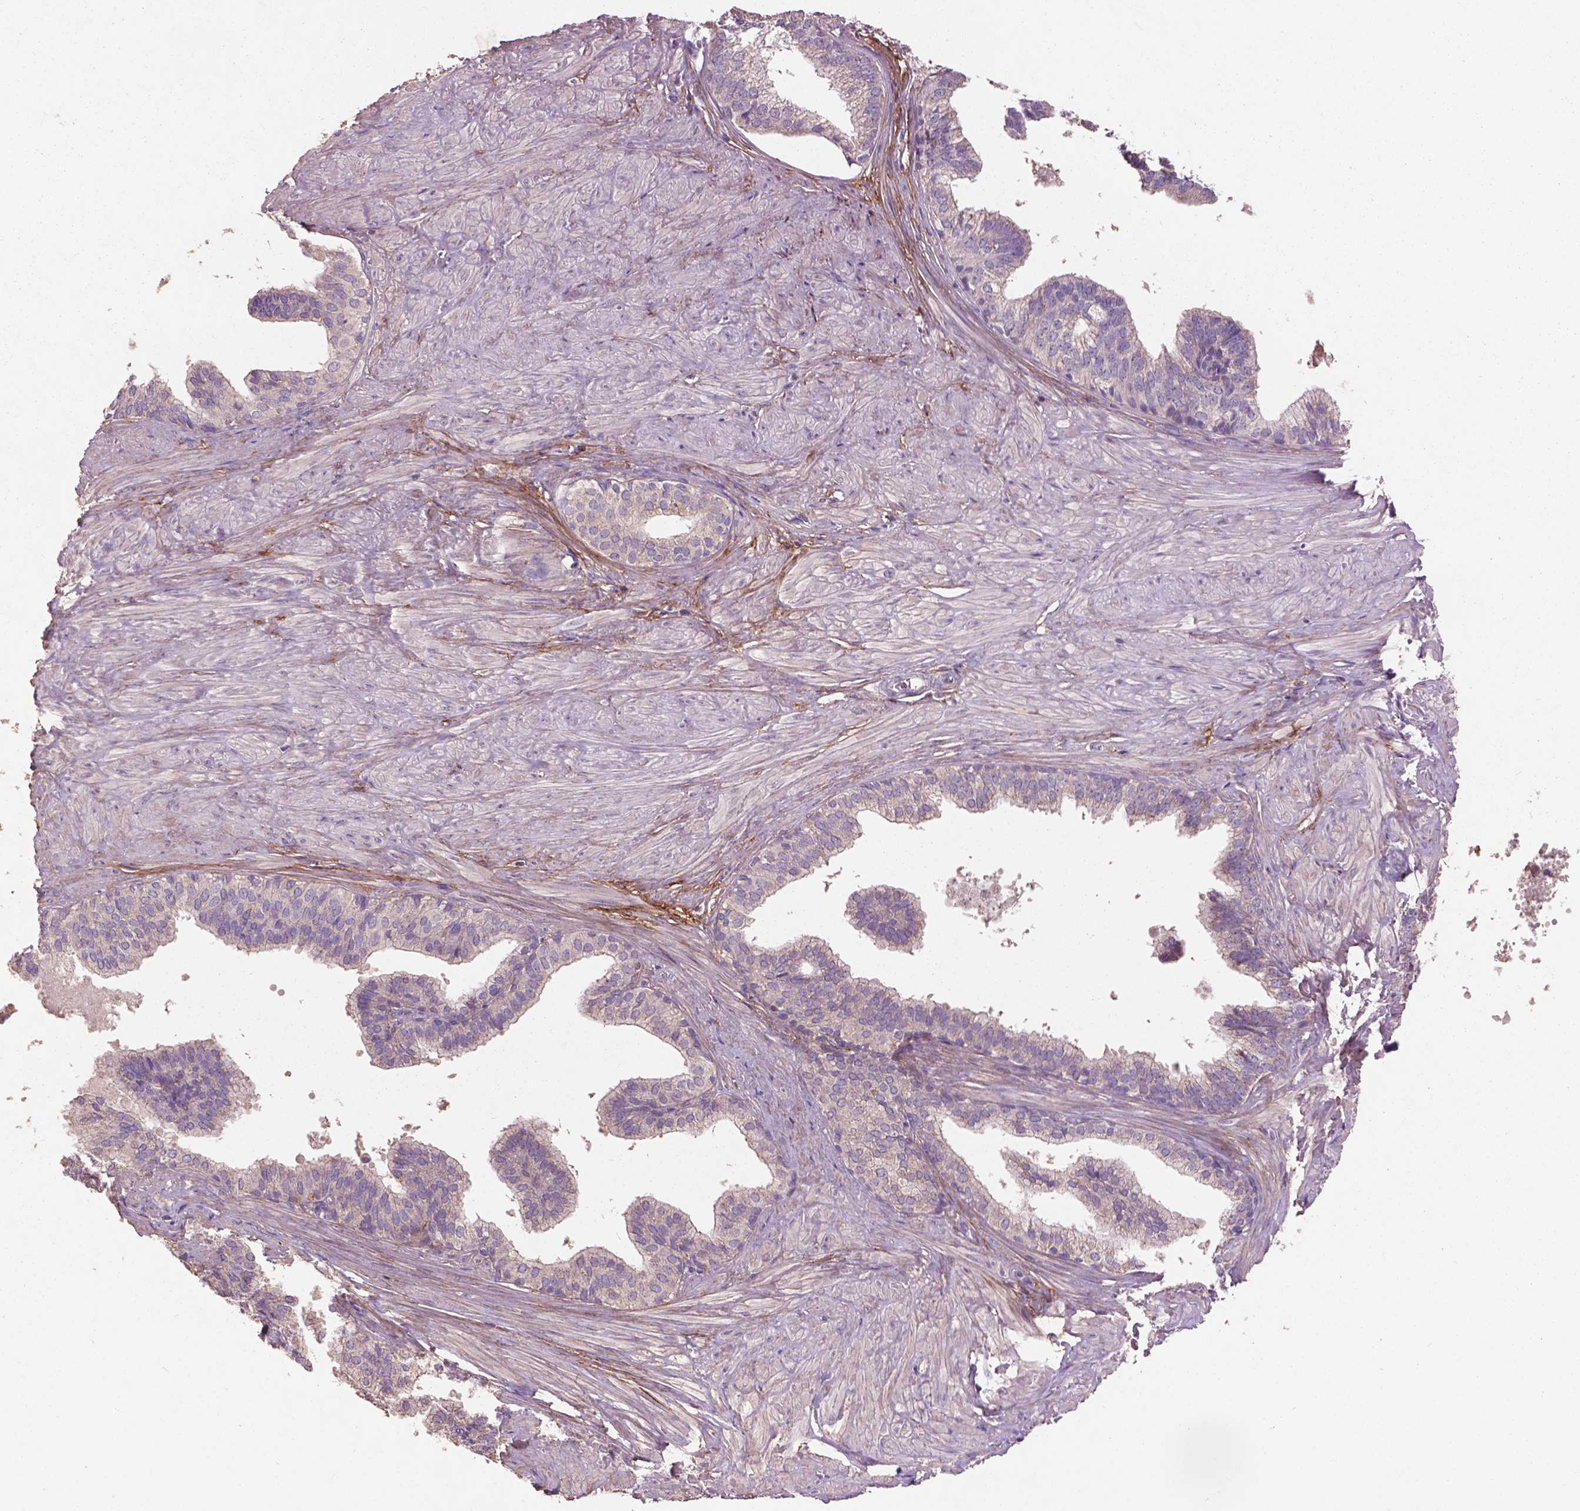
{"staining": {"intensity": "moderate", "quantity": "<25%", "location": "cytoplasmic/membranous"}, "tissue": "prostate", "cell_type": "Glandular cells", "image_type": "normal", "snomed": [{"axis": "morphology", "description": "Normal tissue, NOS"}, {"axis": "topography", "description": "Prostate"}, {"axis": "topography", "description": "Peripheral nerve tissue"}], "caption": "This is a histology image of immunohistochemistry staining of normal prostate, which shows moderate staining in the cytoplasmic/membranous of glandular cells.", "gene": "LRRC3C", "patient": {"sex": "male", "age": 55}}